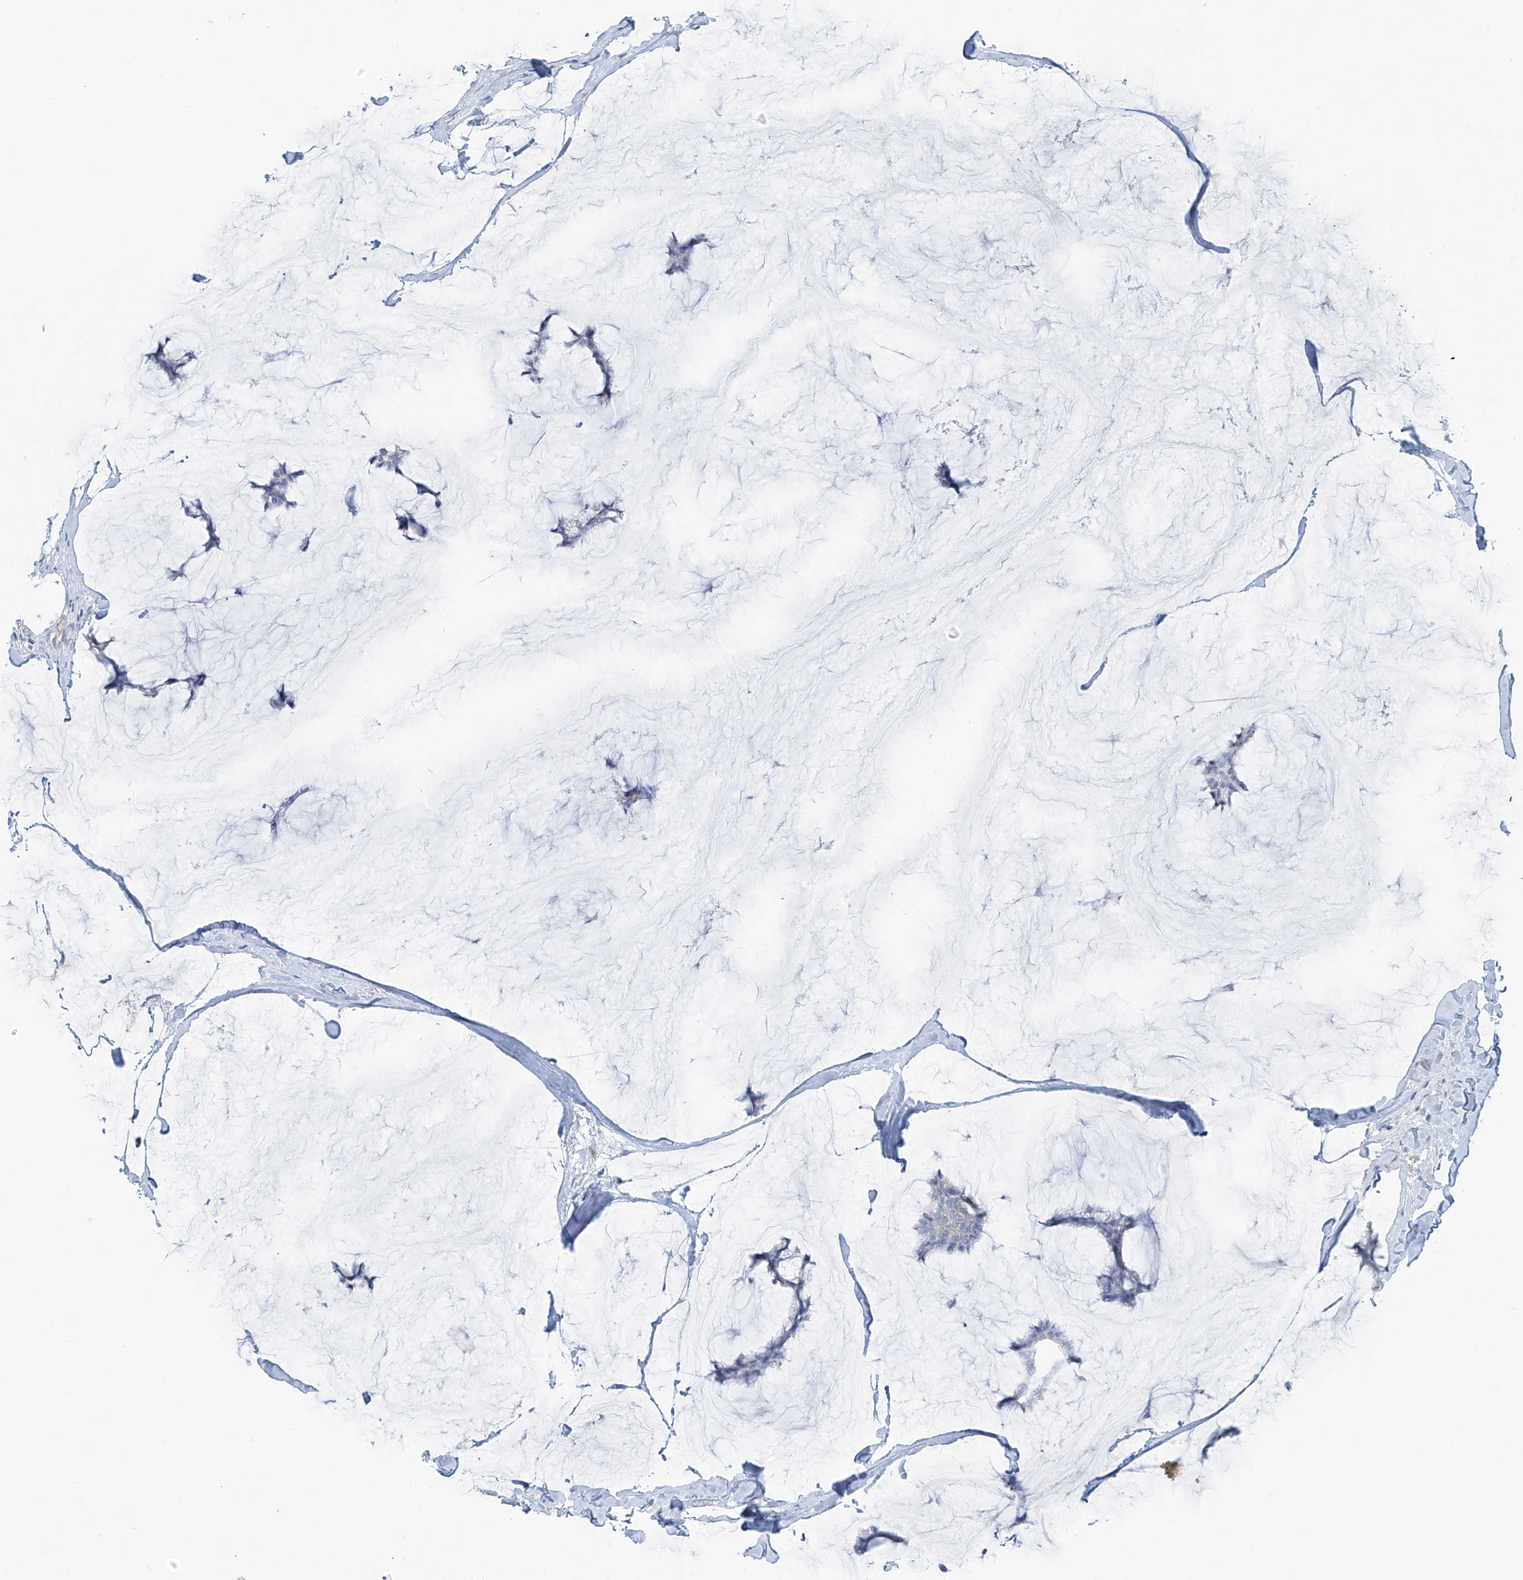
{"staining": {"intensity": "negative", "quantity": "none", "location": "none"}, "tissue": "breast cancer", "cell_type": "Tumor cells", "image_type": "cancer", "snomed": [{"axis": "morphology", "description": "Duct carcinoma"}, {"axis": "topography", "description": "Breast"}], "caption": "An image of breast cancer stained for a protein displays no brown staining in tumor cells. (Stains: DAB immunohistochemistry with hematoxylin counter stain, Microscopy: brightfield microscopy at high magnification).", "gene": "TUBE1", "patient": {"sex": "female", "age": 93}}